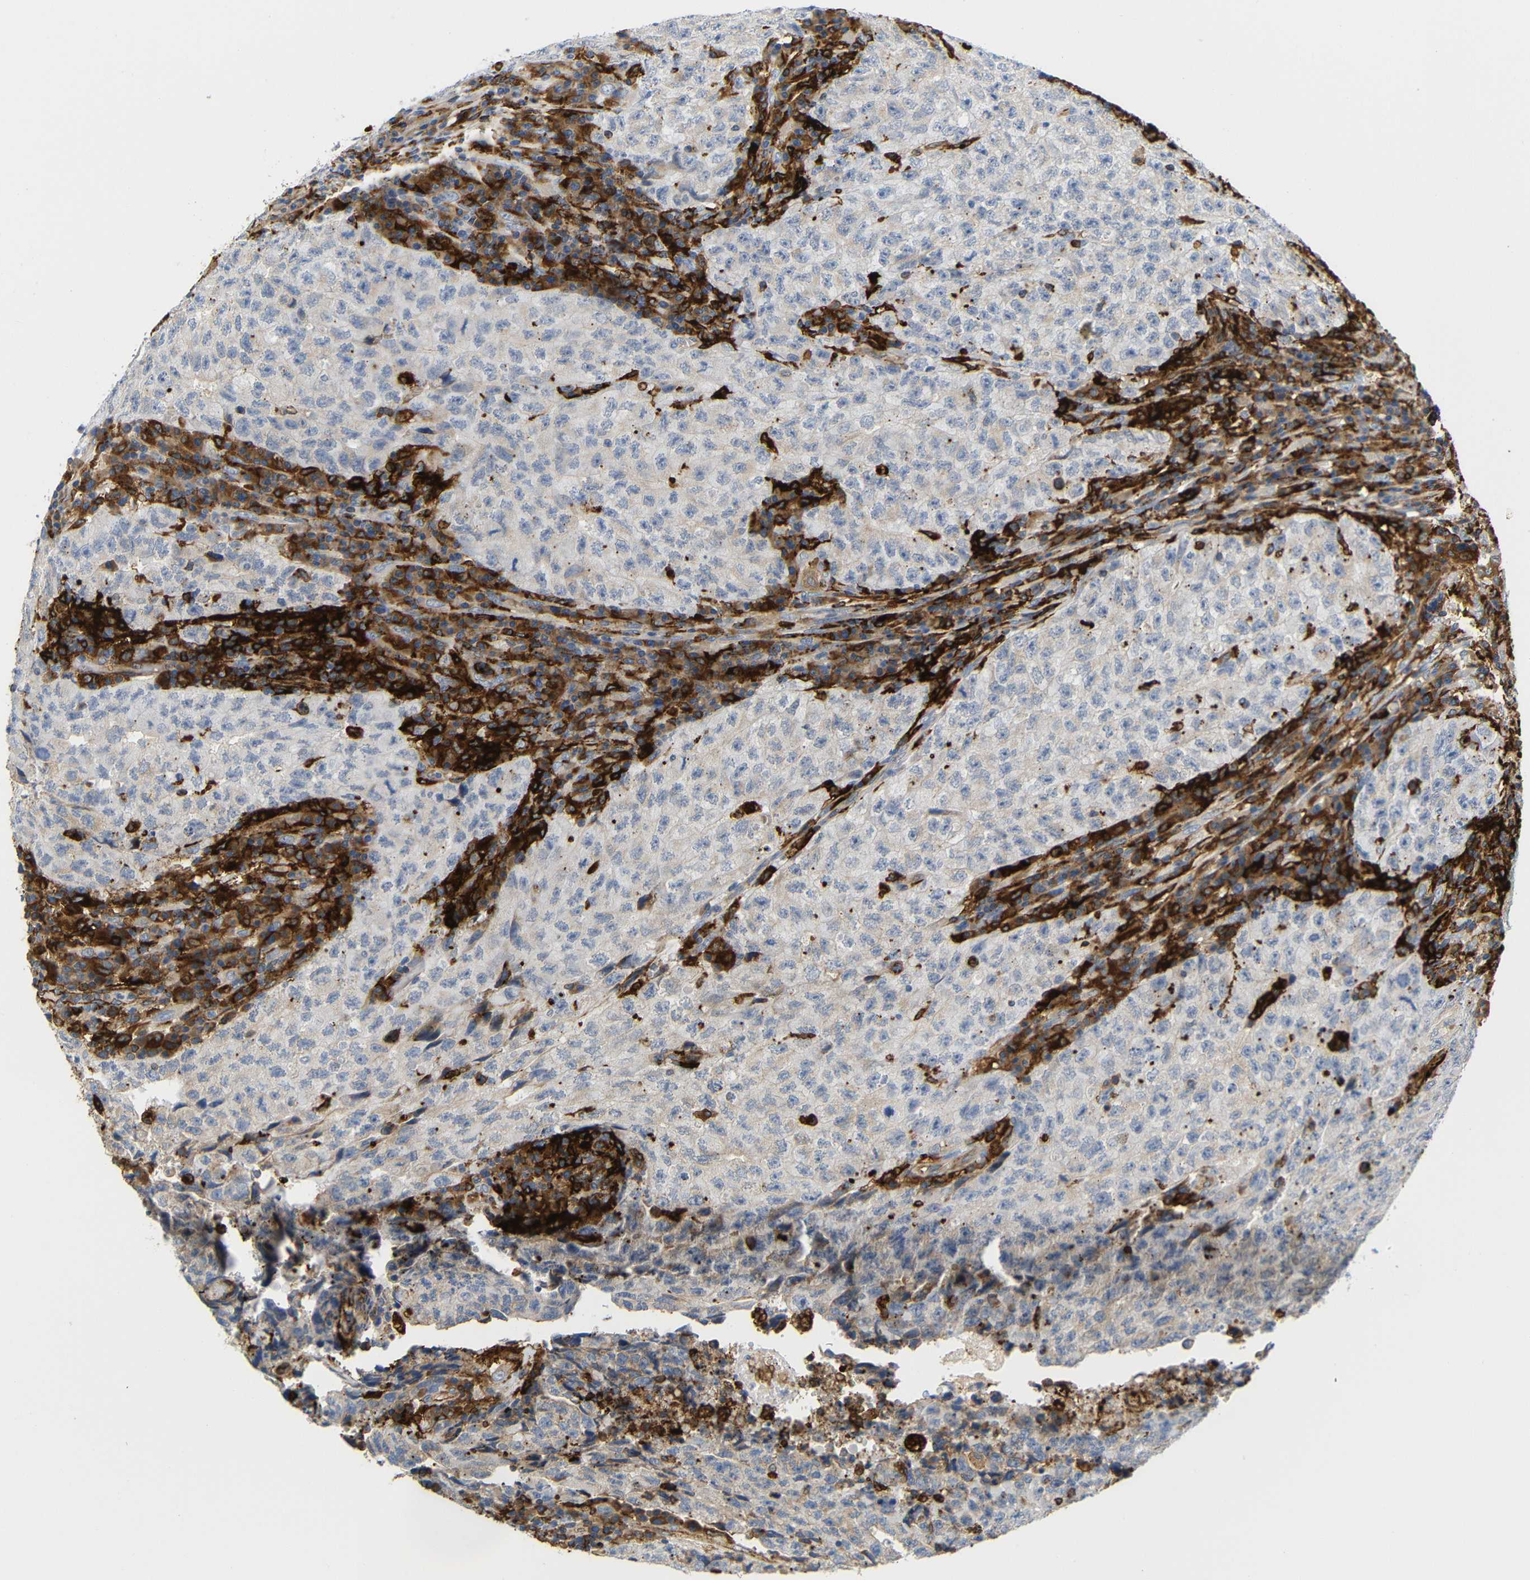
{"staining": {"intensity": "weak", "quantity": "25%-75%", "location": "cytoplasmic/membranous"}, "tissue": "testis cancer", "cell_type": "Tumor cells", "image_type": "cancer", "snomed": [{"axis": "morphology", "description": "Necrosis, NOS"}, {"axis": "morphology", "description": "Carcinoma, Embryonal, NOS"}, {"axis": "topography", "description": "Testis"}], "caption": "Human testis embryonal carcinoma stained with a protein marker exhibits weak staining in tumor cells.", "gene": "HLA-DQB1", "patient": {"sex": "male", "age": 19}}